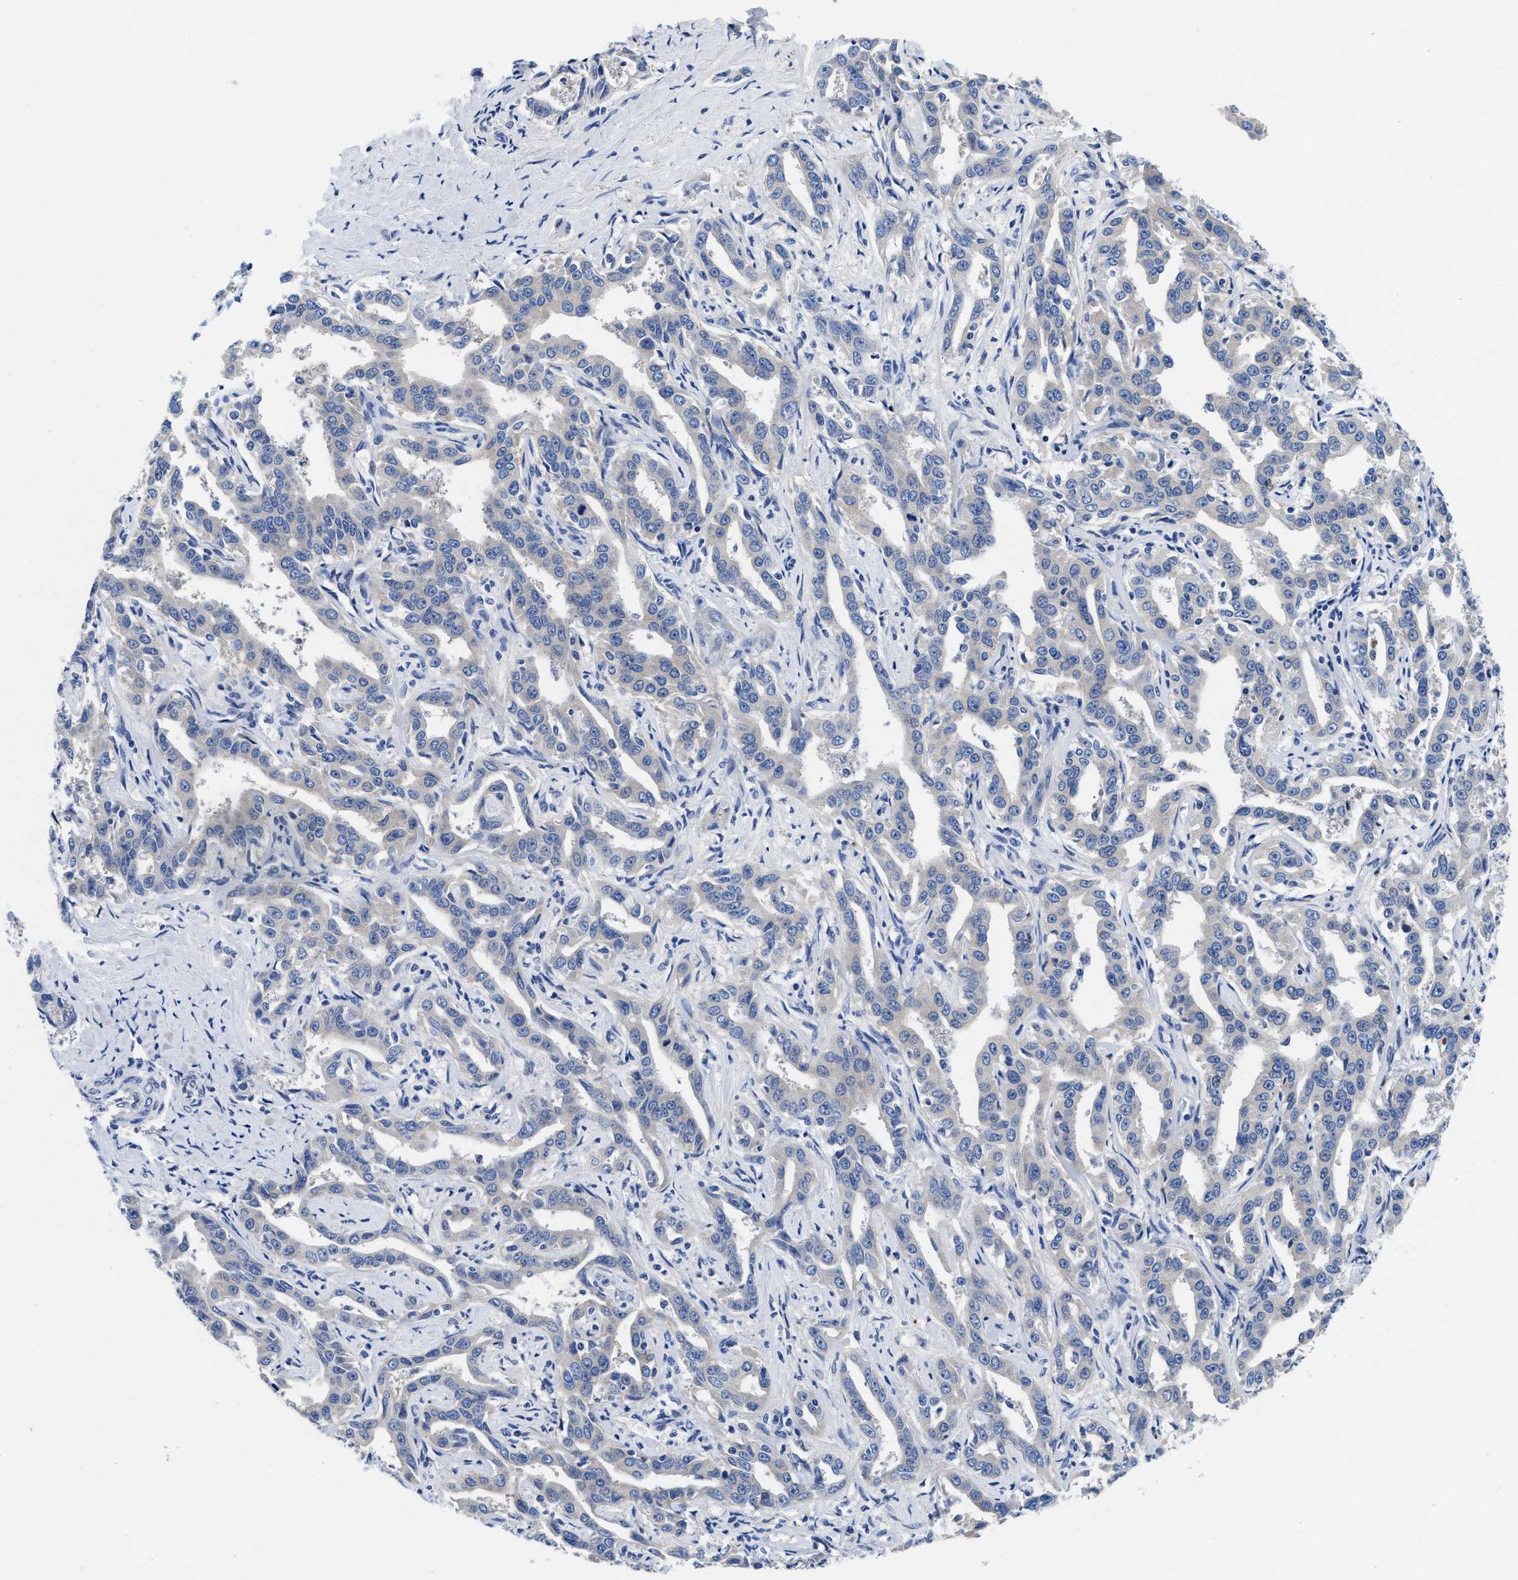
{"staining": {"intensity": "negative", "quantity": "none", "location": "none"}, "tissue": "liver cancer", "cell_type": "Tumor cells", "image_type": "cancer", "snomed": [{"axis": "morphology", "description": "Cholangiocarcinoma"}, {"axis": "topography", "description": "Liver"}], "caption": "The image exhibits no significant staining in tumor cells of liver cancer.", "gene": "DHRS13", "patient": {"sex": "male", "age": 59}}